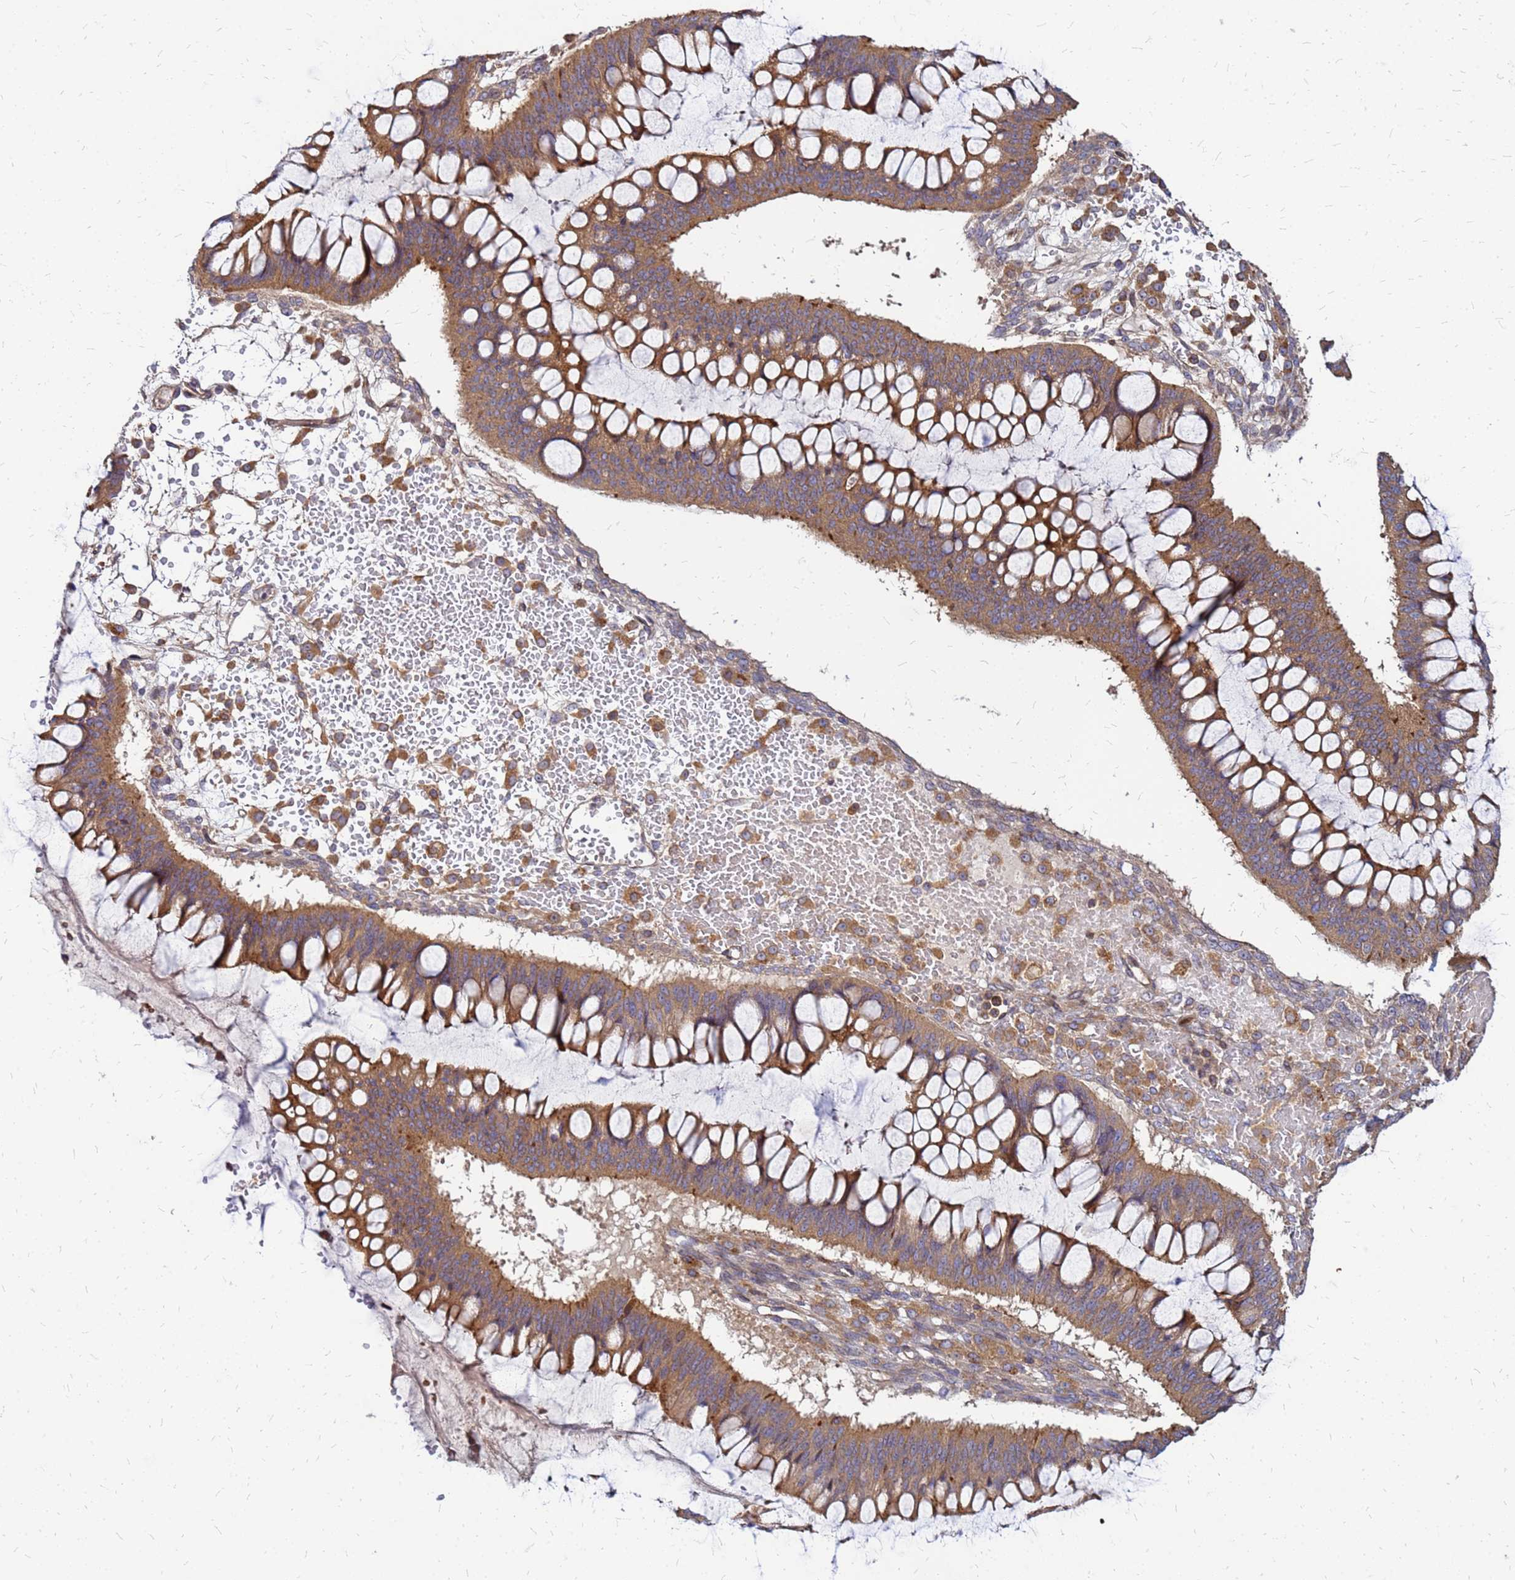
{"staining": {"intensity": "weak", "quantity": ">75%", "location": "cytoplasmic/membranous"}, "tissue": "ovarian cancer", "cell_type": "Tumor cells", "image_type": "cancer", "snomed": [{"axis": "morphology", "description": "Cystadenocarcinoma, mucinous, NOS"}, {"axis": "topography", "description": "Ovary"}], "caption": "The immunohistochemical stain labels weak cytoplasmic/membranous positivity in tumor cells of mucinous cystadenocarcinoma (ovarian) tissue.", "gene": "CYBC1", "patient": {"sex": "female", "age": 73}}